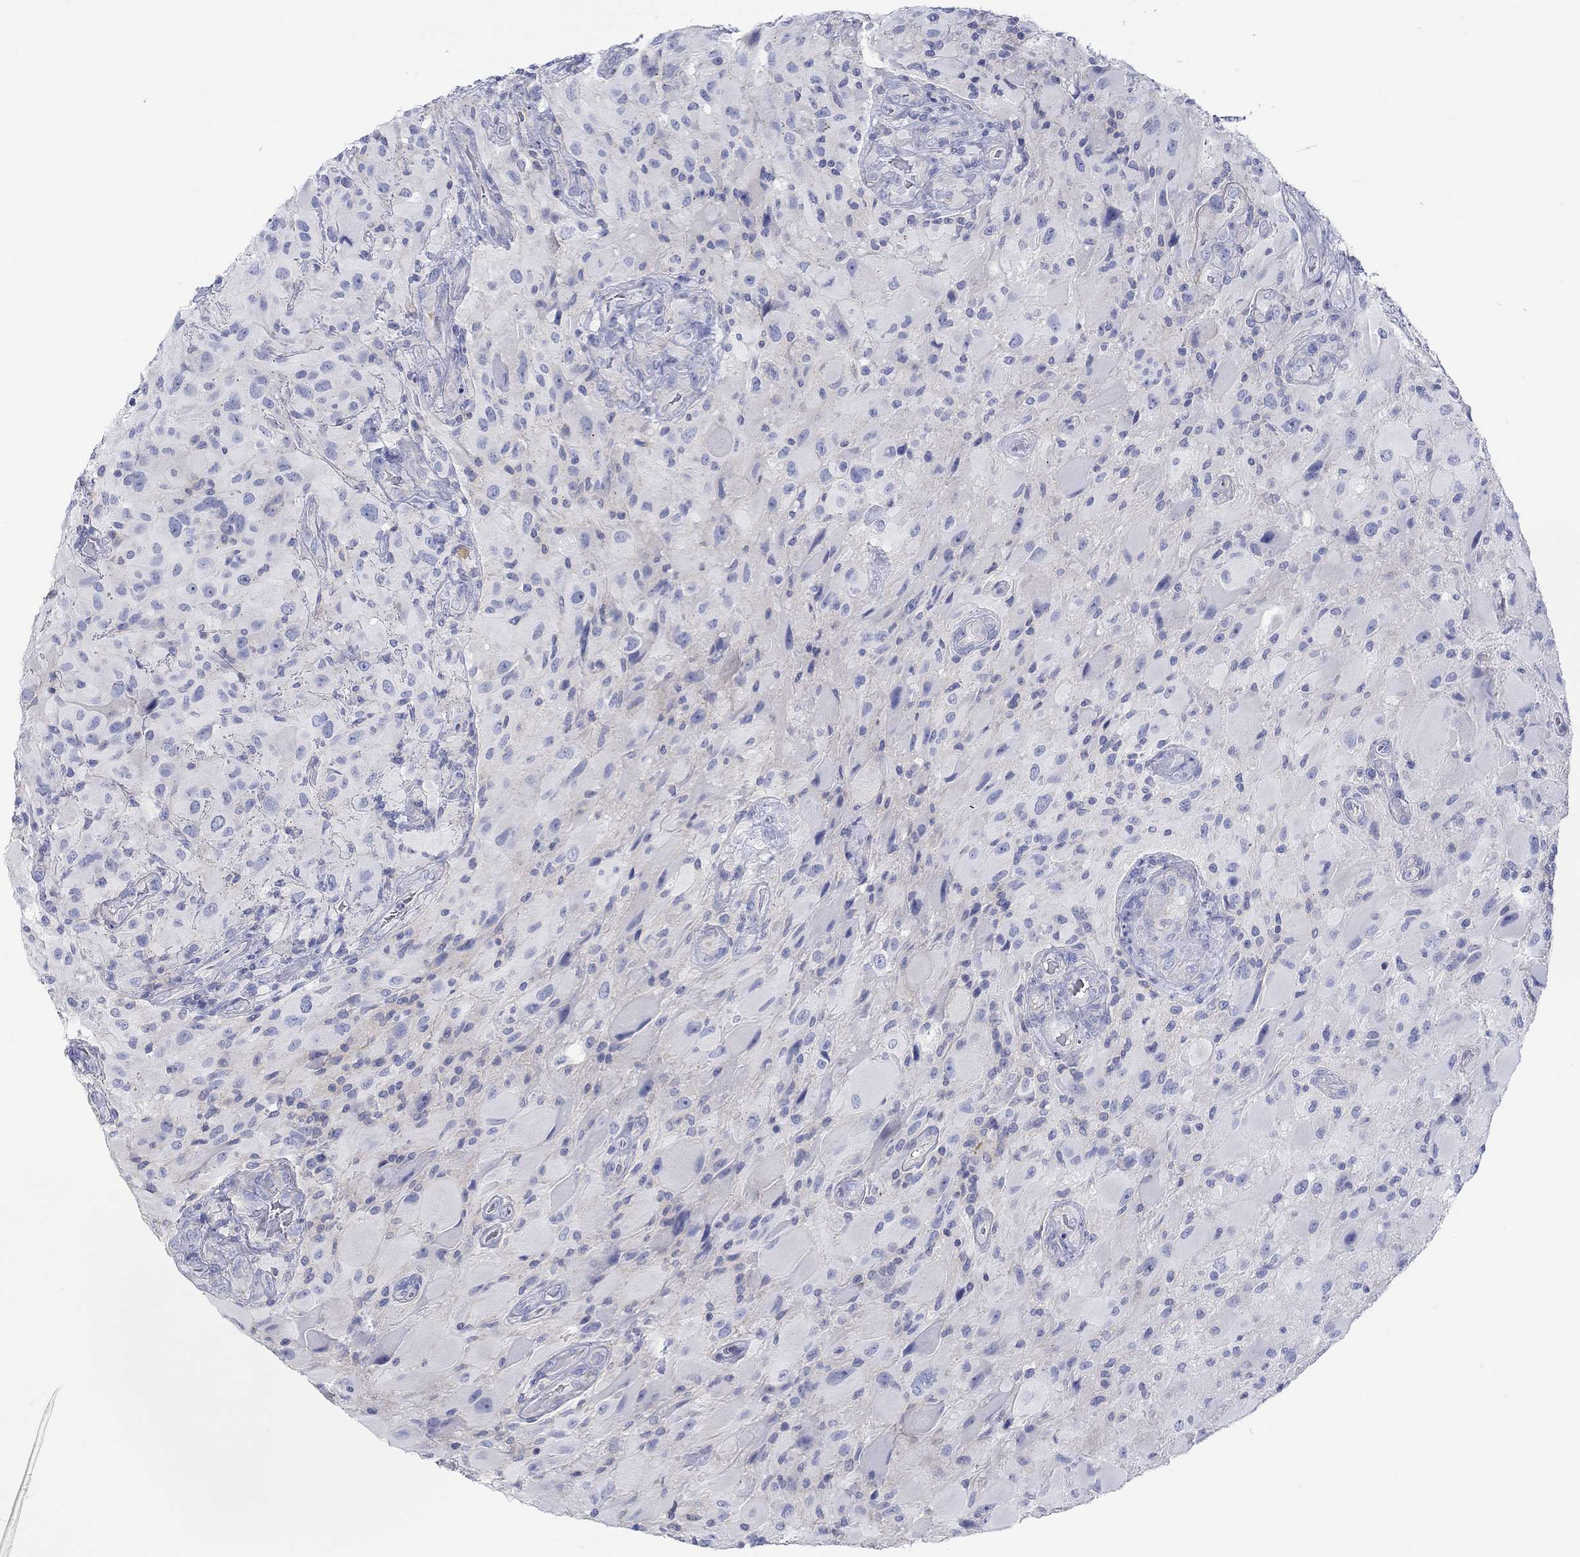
{"staining": {"intensity": "negative", "quantity": "none", "location": "none"}, "tissue": "glioma", "cell_type": "Tumor cells", "image_type": "cancer", "snomed": [{"axis": "morphology", "description": "Glioma, malignant, High grade"}, {"axis": "topography", "description": "Cerebral cortex"}], "caption": "DAB immunohistochemical staining of glioma exhibits no significant positivity in tumor cells.", "gene": "PPIL6", "patient": {"sex": "male", "age": 35}}